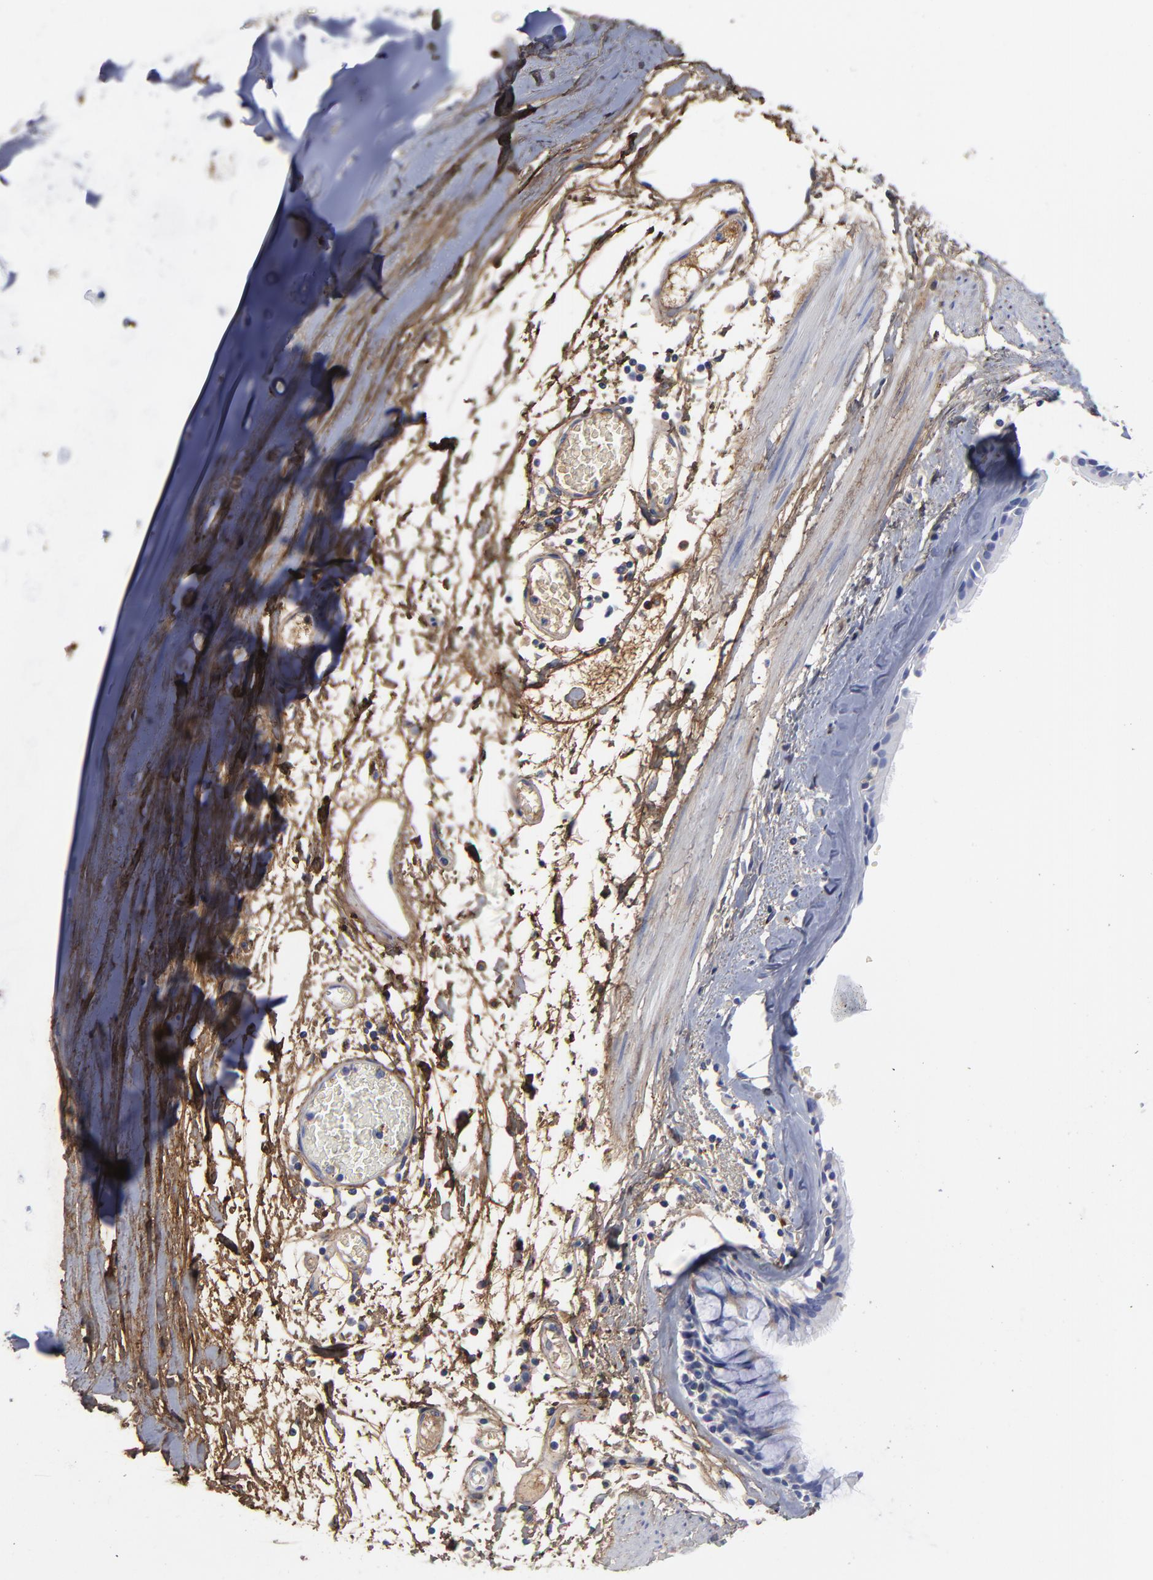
{"staining": {"intensity": "moderate", "quantity": "25%-75%", "location": "cytoplasmic/membranous"}, "tissue": "bronchus", "cell_type": "Respiratory epithelial cells", "image_type": "normal", "snomed": [{"axis": "morphology", "description": "Normal tissue, NOS"}, {"axis": "topography", "description": "Bronchus"}, {"axis": "topography", "description": "Lung"}], "caption": "Immunohistochemistry (IHC) of benign human bronchus displays medium levels of moderate cytoplasmic/membranous staining in about 25%-75% of respiratory epithelial cells. The staining was performed using DAB to visualize the protein expression in brown, while the nuclei were stained in blue with hematoxylin (Magnification: 20x).", "gene": "DCN", "patient": {"sex": "female", "age": 56}}